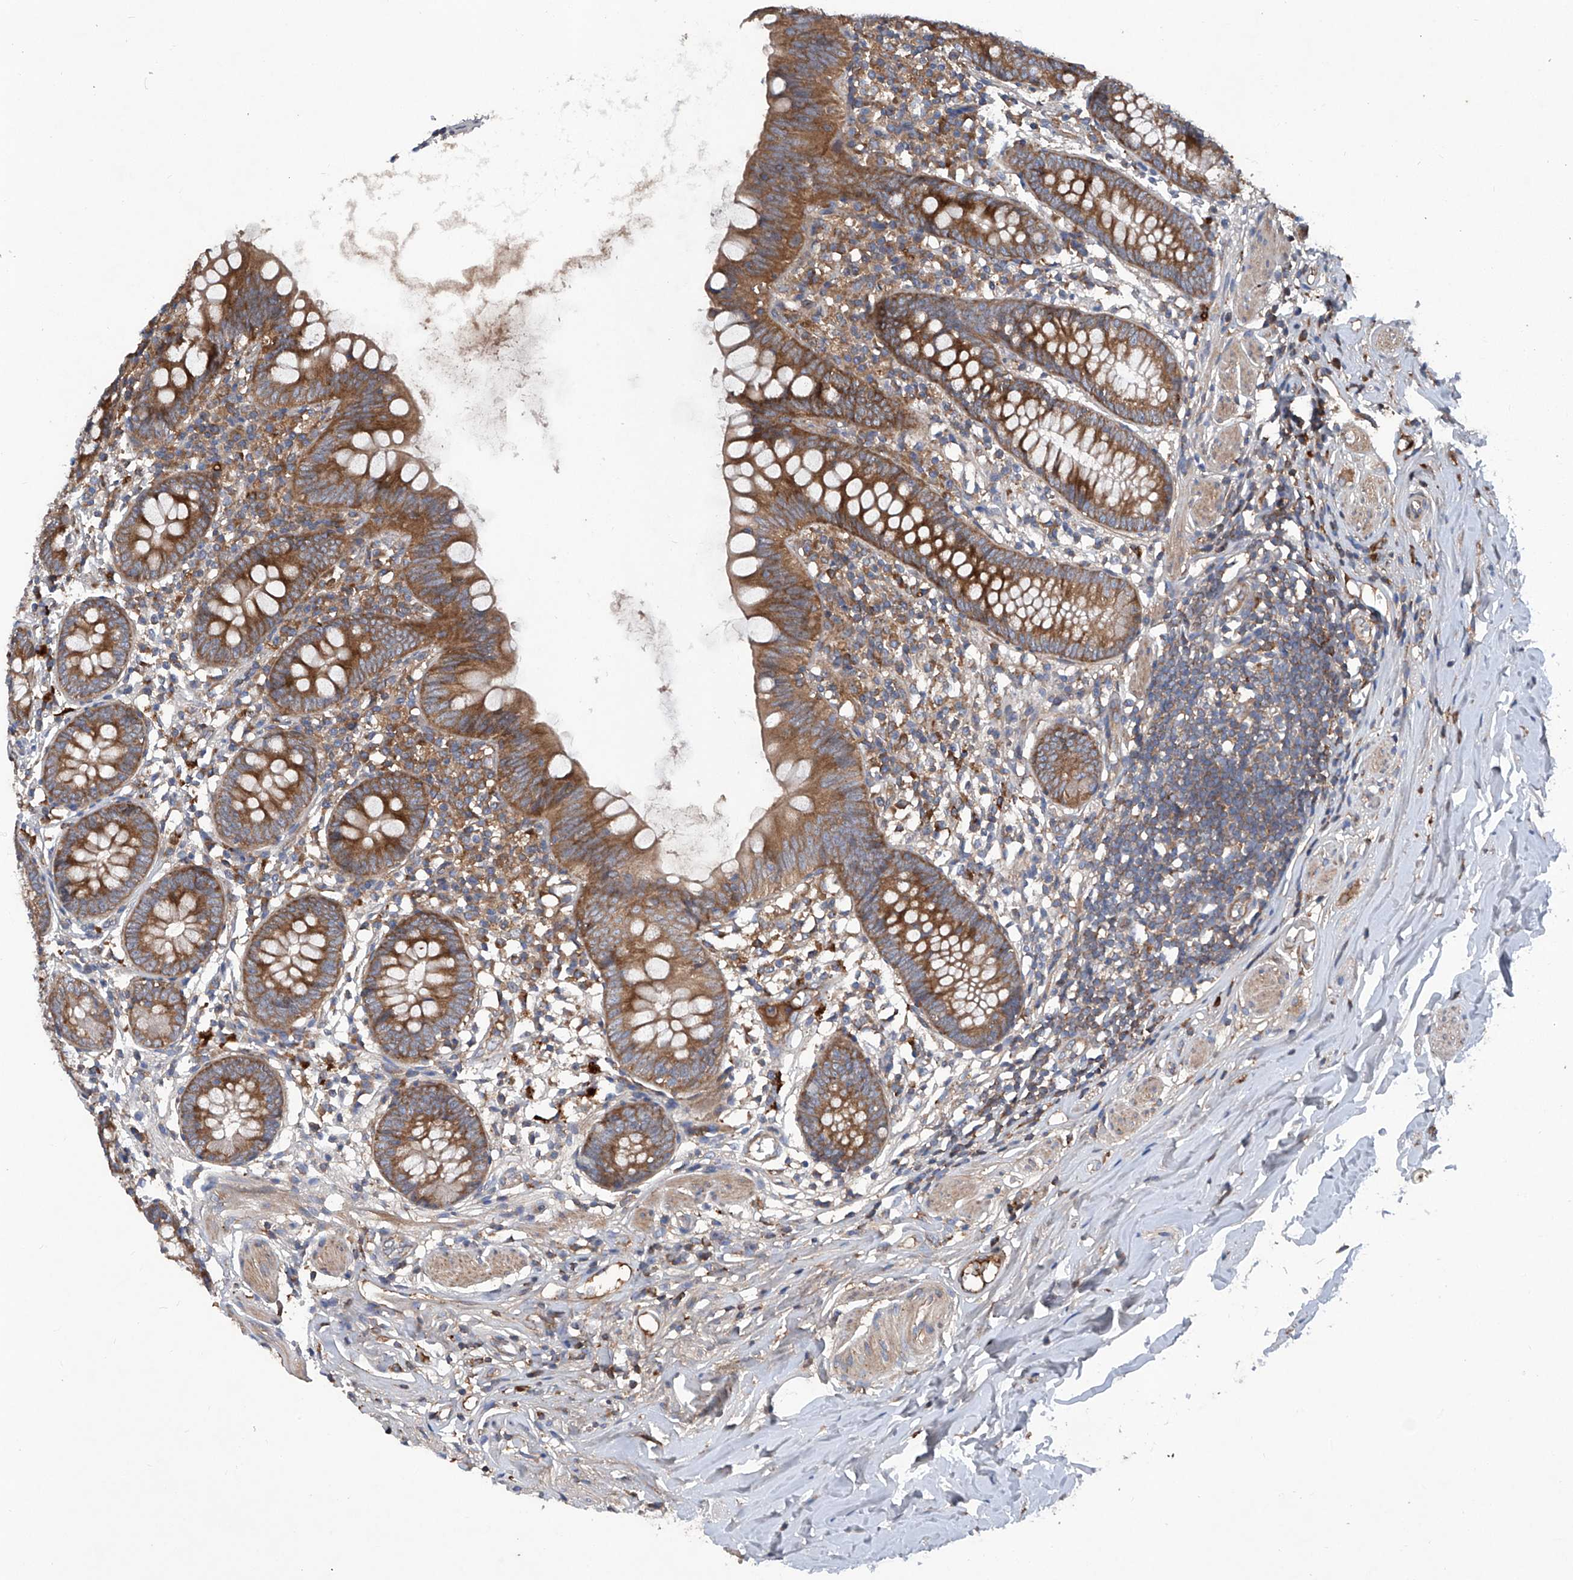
{"staining": {"intensity": "strong", "quantity": ">75%", "location": "cytoplasmic/membranous"}, "tissue": "appendix", "cell_type": "Glandular cells", "image_type": "normal", "snomed": [{"axis": "morphology", "description": "Normal tissue, NOS"}, {"axis": "topography", "description": "Appendix"}], "caption": "Glandular cells demonstrate high levels of strong cytoplasmic/membranous staining in approximately >75% of cells in unremarkable appendix.", "gene": "ASCC3", "patient": {"sex": "female", "age": 62}}